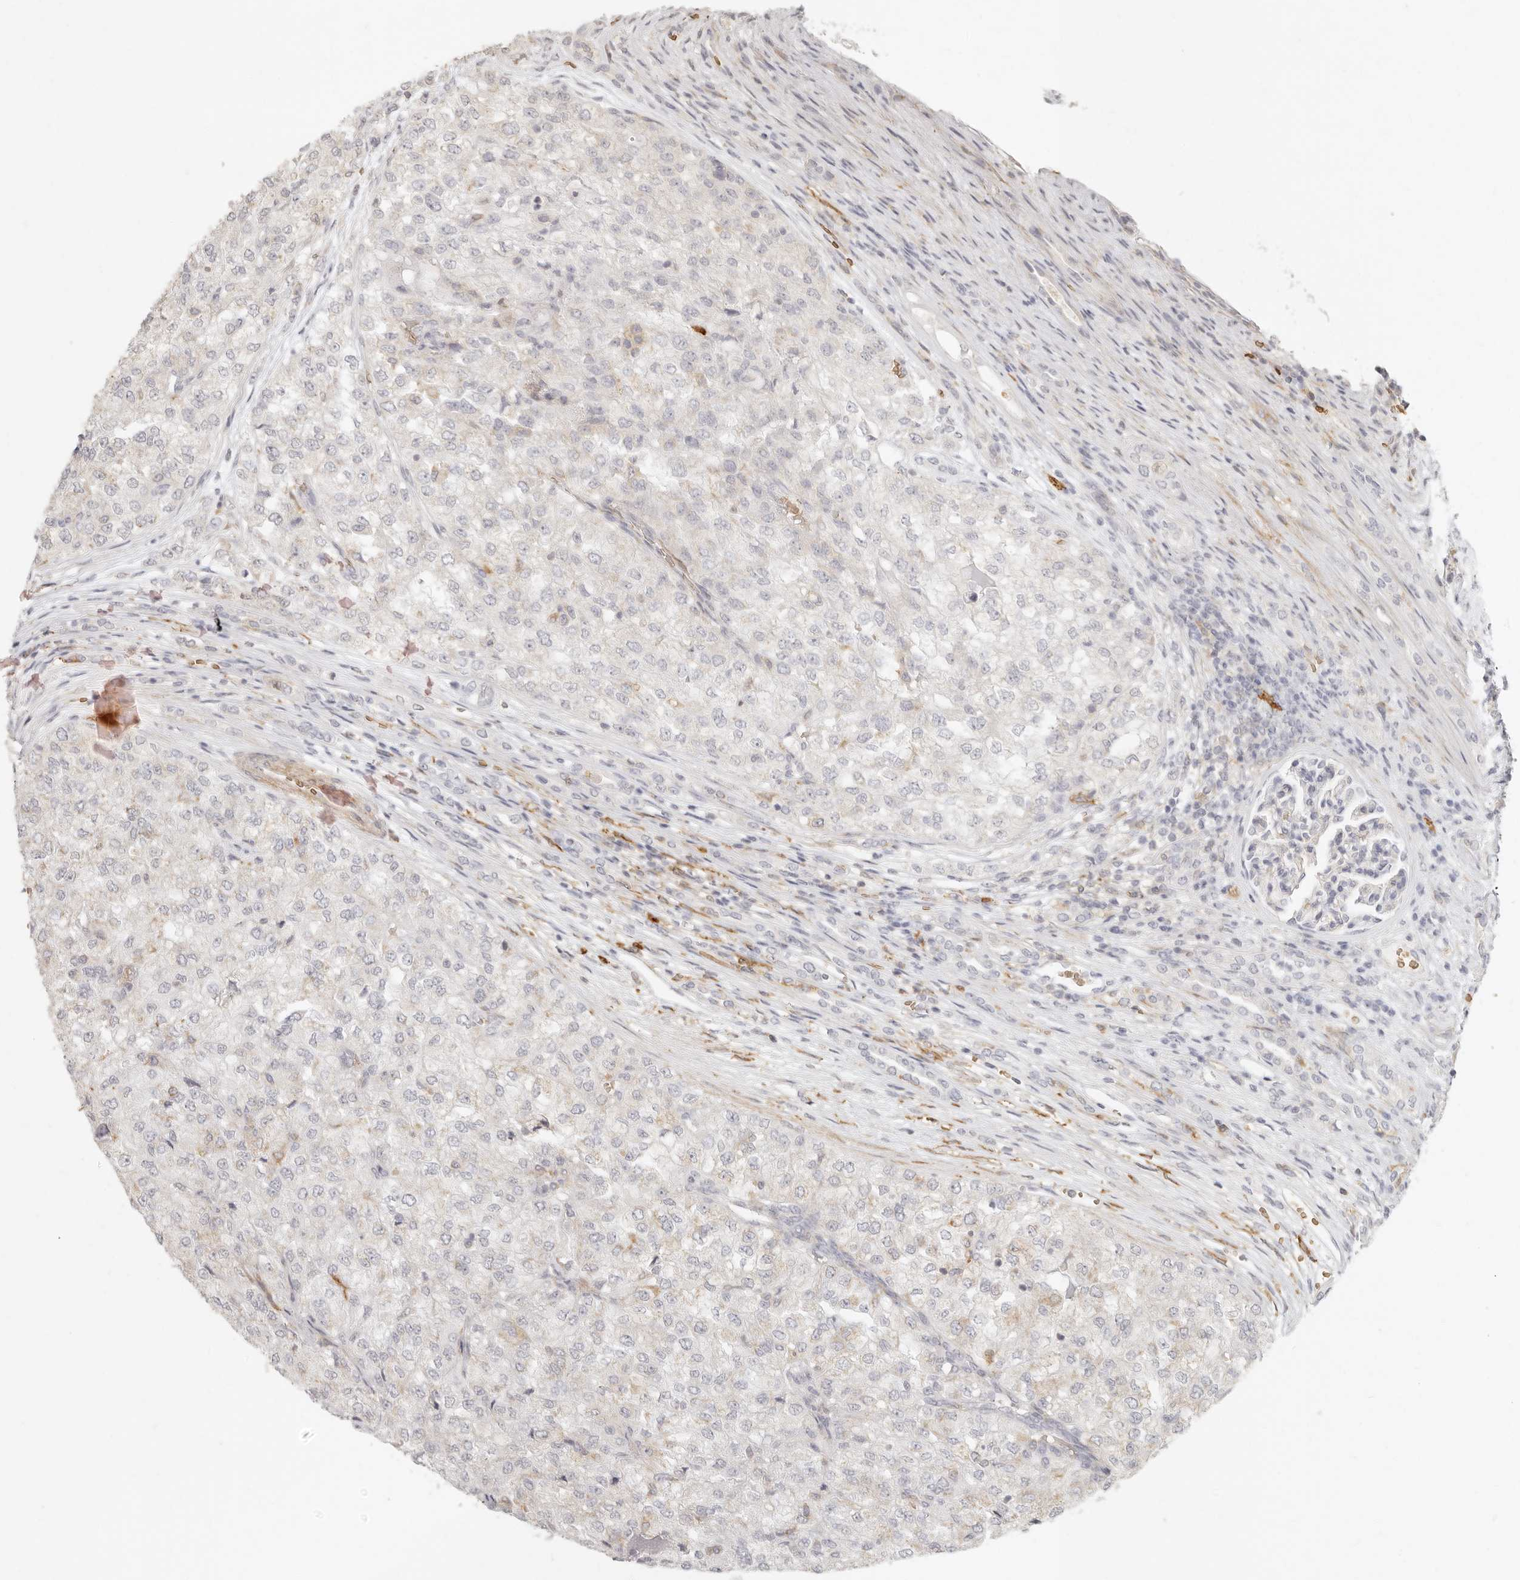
{"staining": {"intensity": "negative", "quantity": "none", "location": "none"}, "tissue": "renal cancer", "cell_type": "Tumor cells", "image_type": "cancer", "snomed": [{"axis": "morphology", "description": "Adenocarcinoma, NOS"}, {"axis": "topography", "description": "Kidney"}], "caption": "Immunohistochemistry histopathology image of neoplastic tissue: renal cancer stained with DAB (3,3'-diaminobenzidine) exhibits no significant protein expression in tumor cells. Brightfield microscopy of immunohistochemistry stained with DAB (brown) and hematoxylin (blue), captured at high magnification.", "gene": "NIBAN1", "patient": {"sex": "female", "age": 54}}